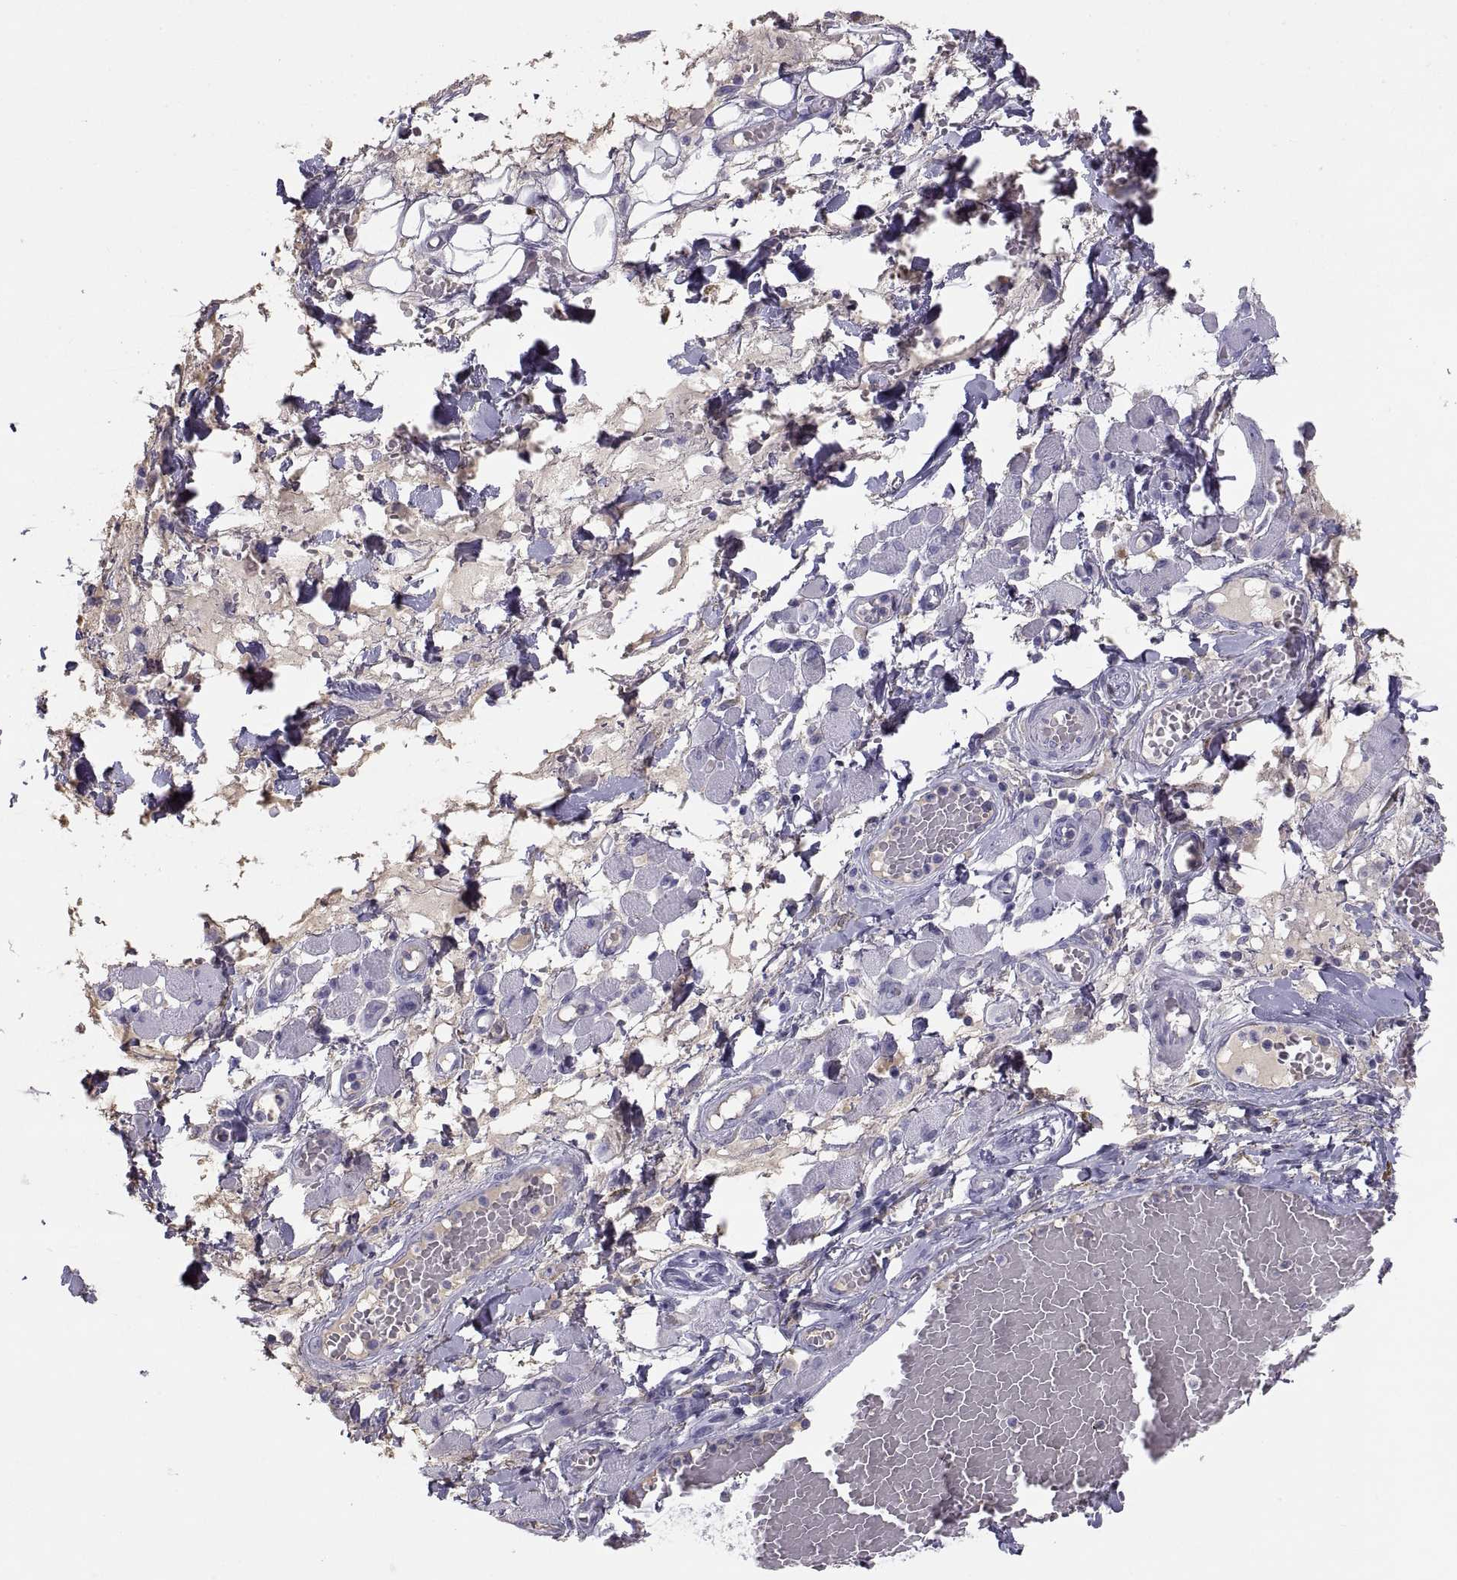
{"staining": {"intensity": "negative", "quantity": "none", "location": "none"}, "tissue": "melanoma", "cell_type": "Tumor cells", "image_type": "cancer", "snomed": [{"axis": "morphology", "description": "Malignant melanoma, NOS"}, {"axis": "topography", "description": "Skin"}], "caption": "The histopathology image demonstrates no staining of tumor cells in malignant melanoma.", "gene": "MAGEB2", "patient": {"sex": "female", "age": 91}}